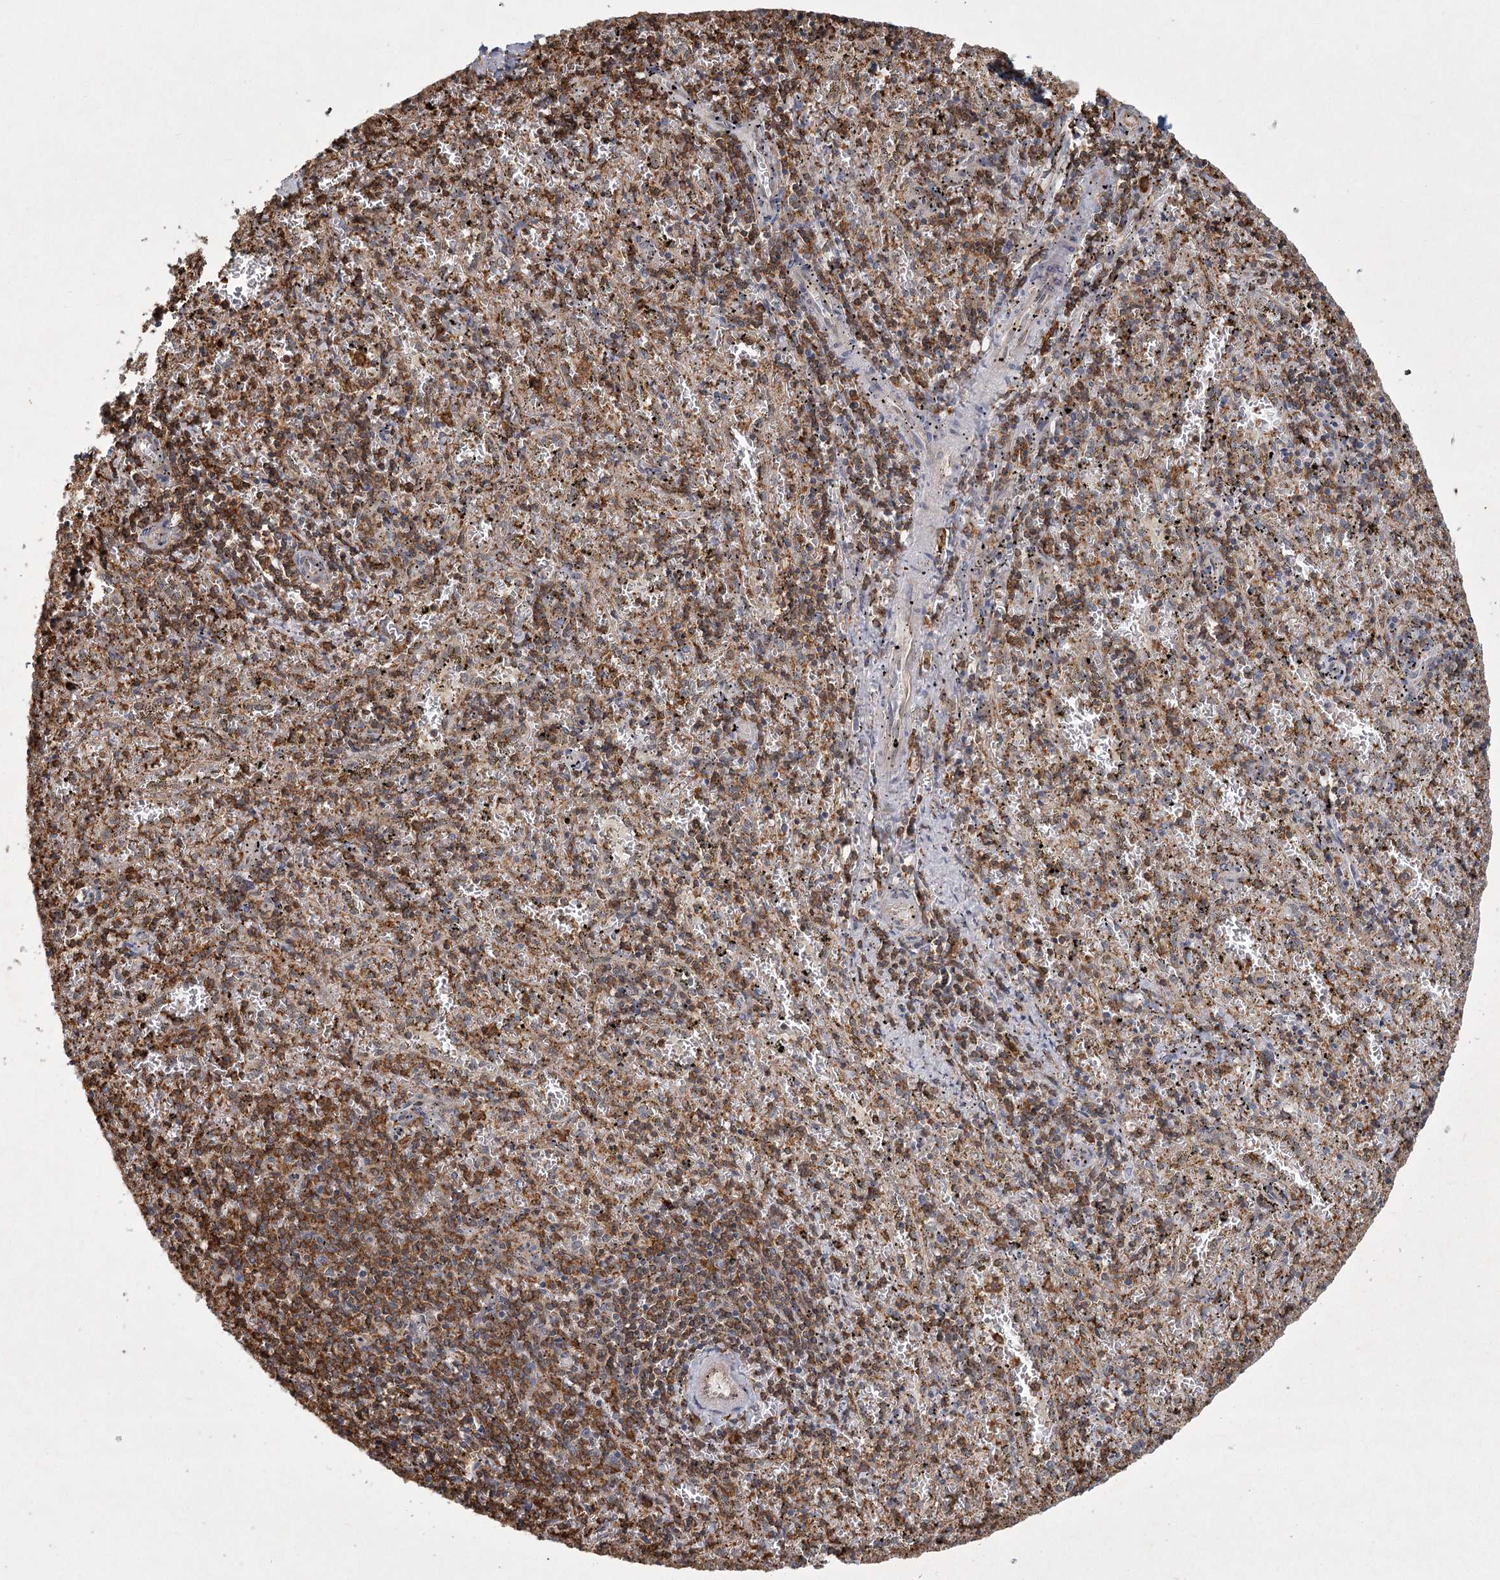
{"staining": {"intensity": "moderate", "quantity": "<25%", "location": "cytoplasmic/membranous"}, "tissue": "spleen", "cell_type": "Cells in red pulp", "image_type": "normal", "snomed": [{"axis": "morphology", "description": "Normal tissue, NOS"}, {"axis": "topography", "description": "Spleen"}], "caption": "A low amount of moderate cytoplasmic/membranous expression is seen in about <25% of cells in red pulp in benign spleen. The protein is stained brown, and the nuclei are stained in blue (DAB (3,3'-diaminobenzidine) IHC with brightfield microscopy, high magnification).", "gene": "MEPE", "patient": {"sex": "male", "age": 11}}